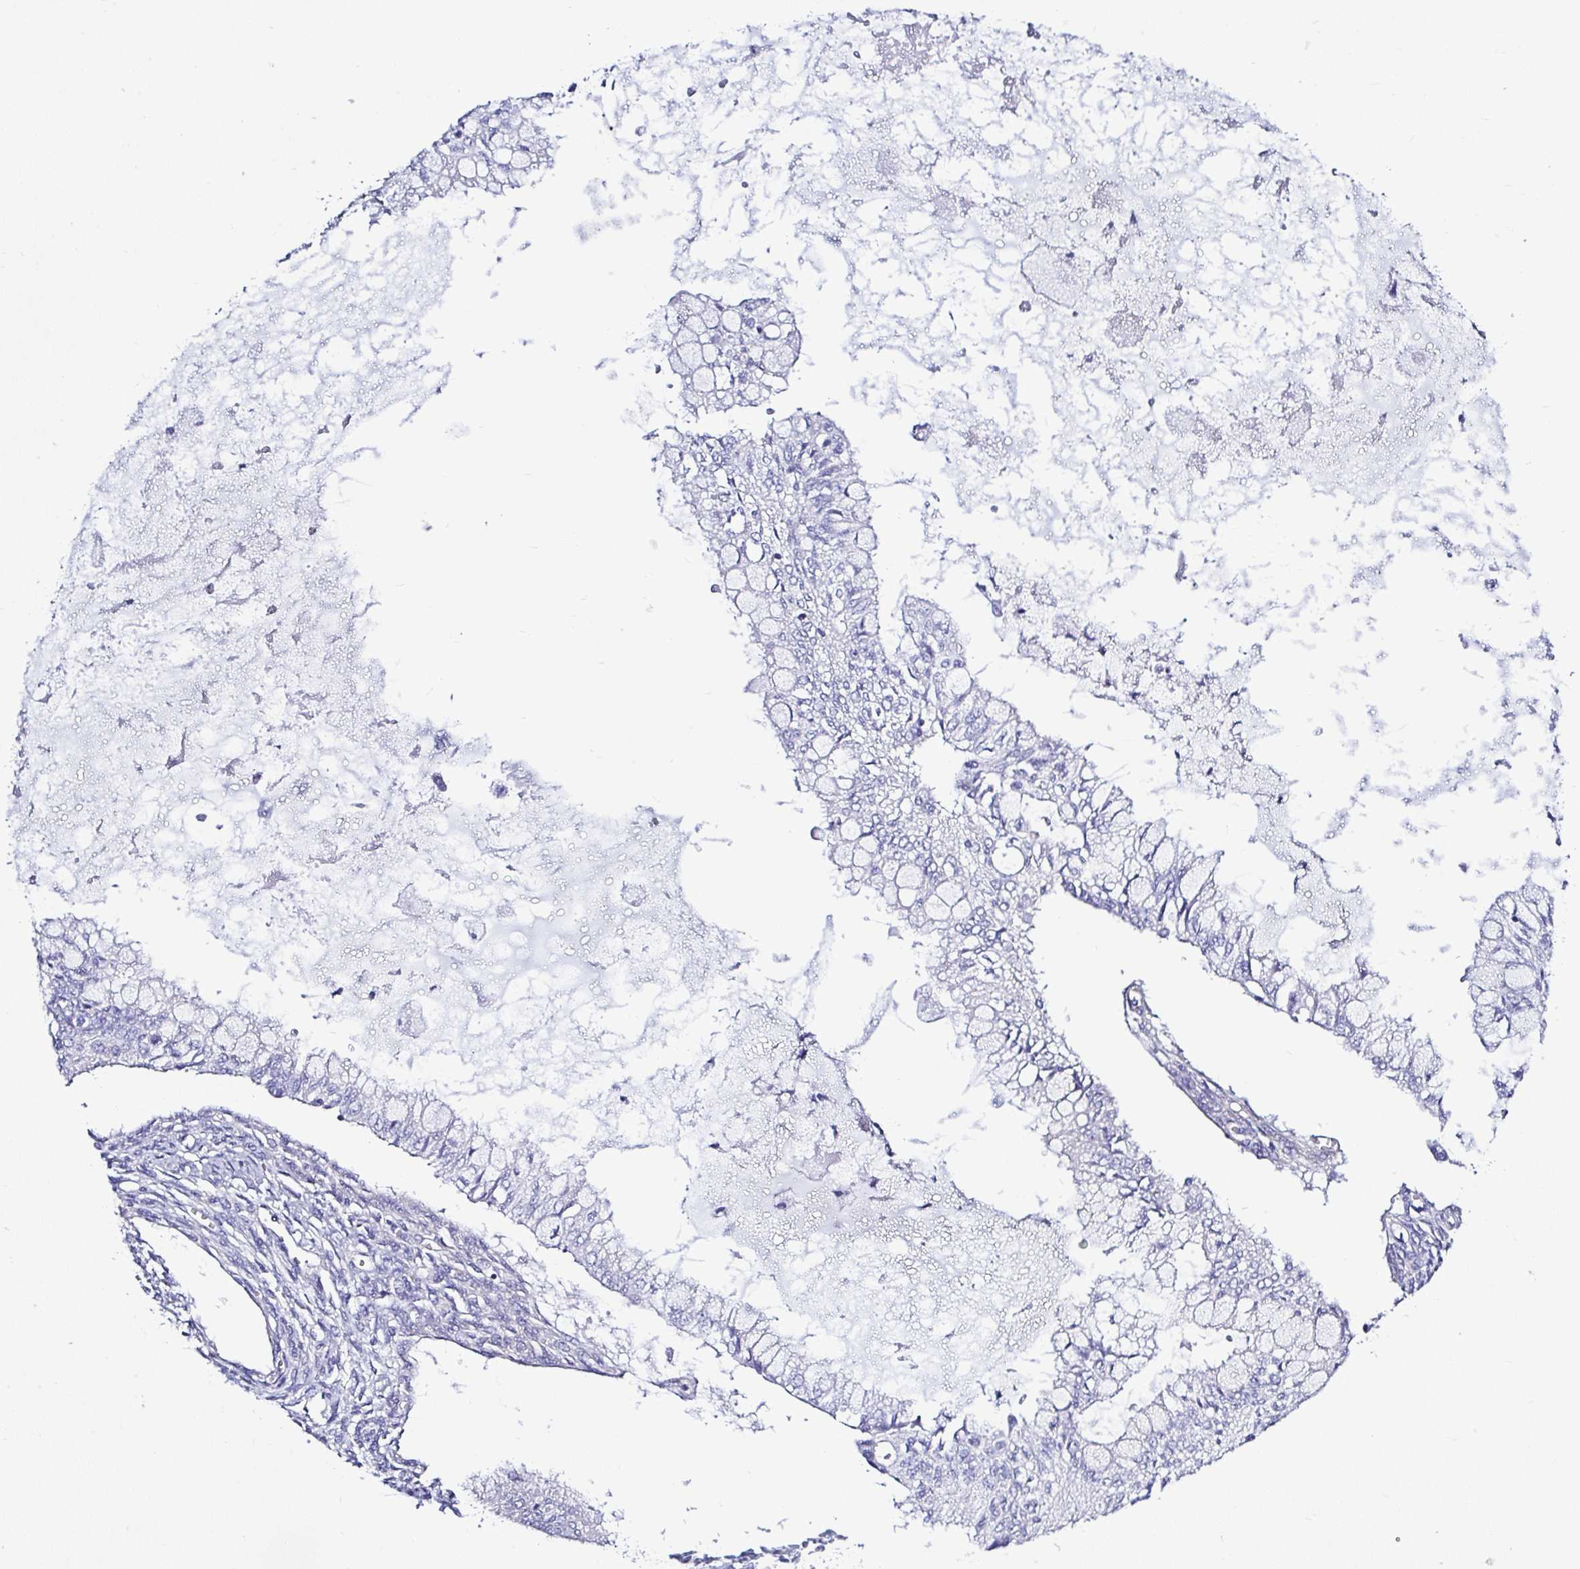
{"staining": {"intensity": "negative", "quantity": "none", "location": "none"}, "tissue": "ovarian cancer", "cell_type": "Tumor cells", "image_type": "cancer", "snomed": [{"axis": "morphology", "description": "Cystadenocarcinoma, mucinous, NOS"}, {"axis": "topography", "description": "Ovary"}], "caption": "DAB (3,3'-diaminobenzidine) immunohistochemical staining of human mucinous cystadenocarcinoma (ovarian) displays no significant expression in tumor cells.", "gene": "LARS1", "patient": {"sex": "female", "age": 34}}